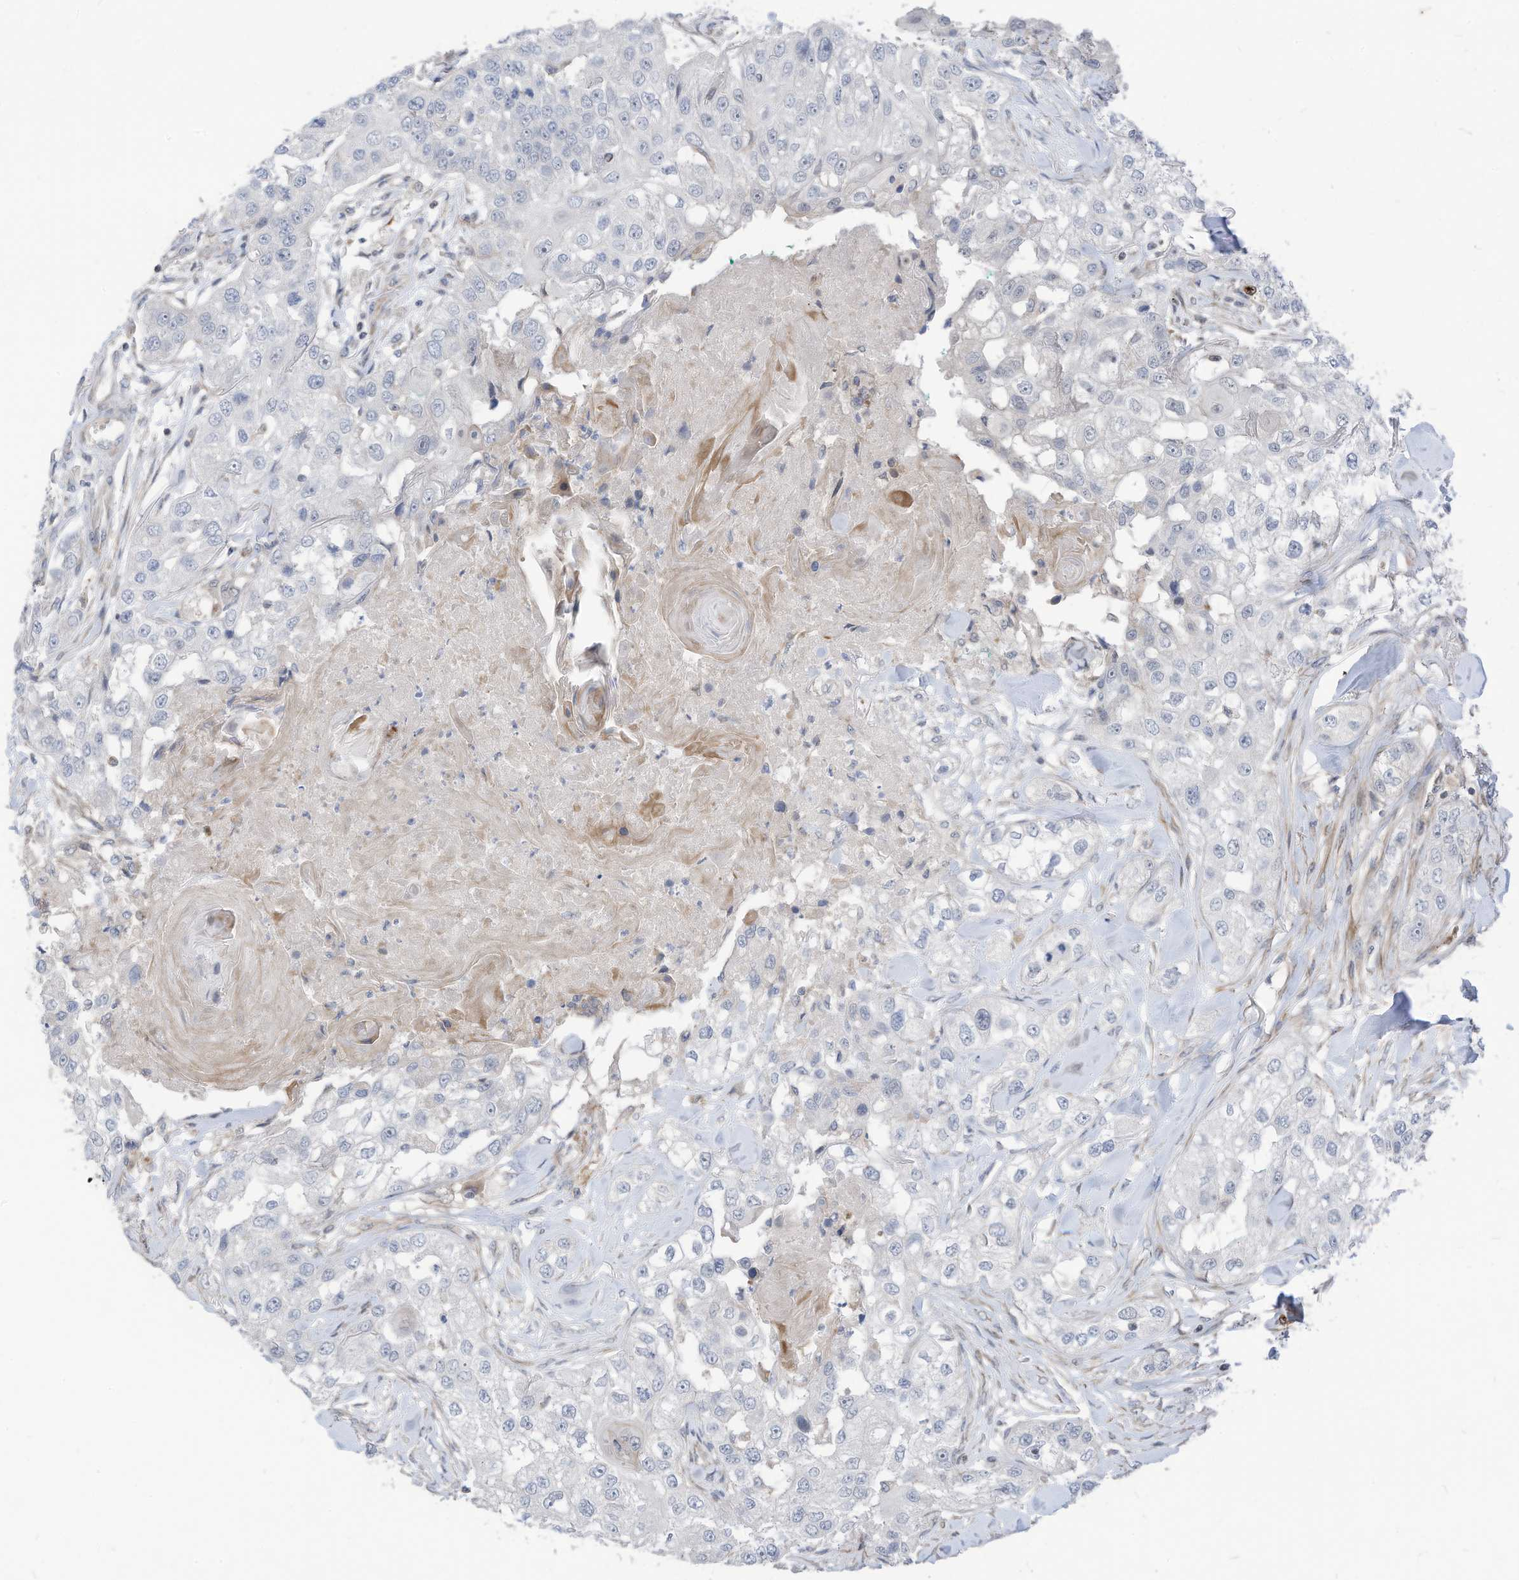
{"staining": {"intensity": "negative", "quantity": "none", "location": "none"}, "tissue": "head and neck cancer", "cell_type": "Tumor cells", "image_type": "cancer", "snomed": [{"axis": "morphology", "description": "Normal tissue, NOS"}, {"axis": "morphology", "description": "Squamous cell carcinoma, NOS"}, {"axis": "topography", "description": "Skeletal muscle"}, {"axis": "topography", "description": "Head-Neck"}], "caption": "High magnification brightfield microscopy of head and neck cancer (squamous cell carcinoma) stained with DAB (brown) and counterstained with hematoxylin (blue): tumor cells show no significant positivity. (DAB (3,3'-diaminobenzidine) IHC visualized using brightfield microscopy, high magnification).", "gene": "GPATCH3", "patient": {"sex": "male", "age": 51}}